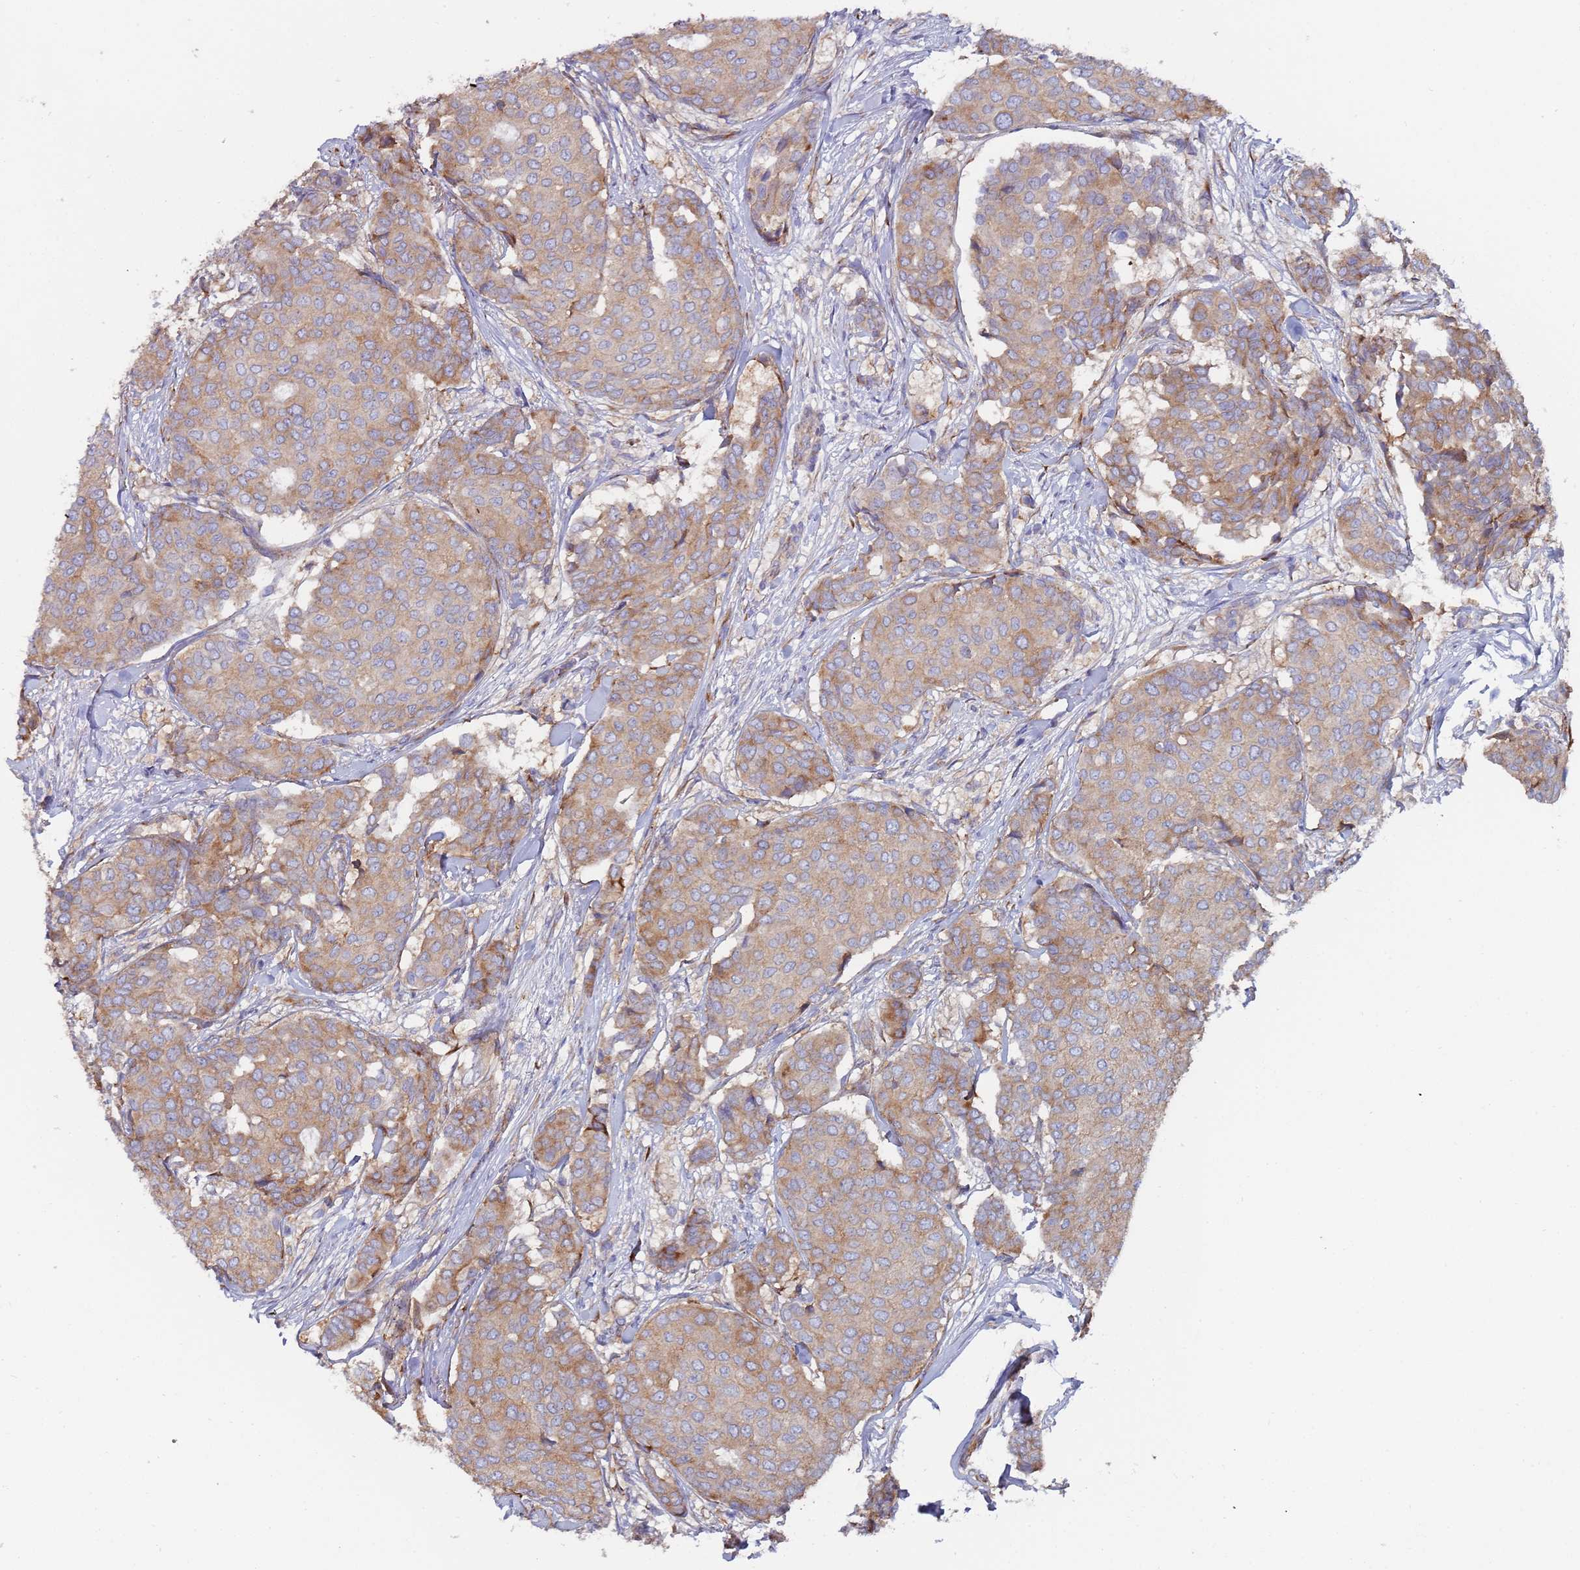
{"staining": {"intensity": "moderate", "quantity": ">75%", "location": "cytoplasmic/membranous"}, "tissue": "breast cancer", "cell_type": "Tumor cells", "image_type": "cancer", "snomed": [{"axis": "morphology", "description": "Duct carcinoma"}, {"axis": "topography", "description": "Breast"}], "caption": "This photomicrograph exhibits invasive ductal carcinoma (breast) stained with immunohistochemistry (IHC) to label a protein in brown. The cytoplasmic/membranous of tumor cells show moderate positivity for the protein. Nuclei are counter-stained blue.", "gene": "ZNF844", "patient": {"sex": "female", "age": 75}}